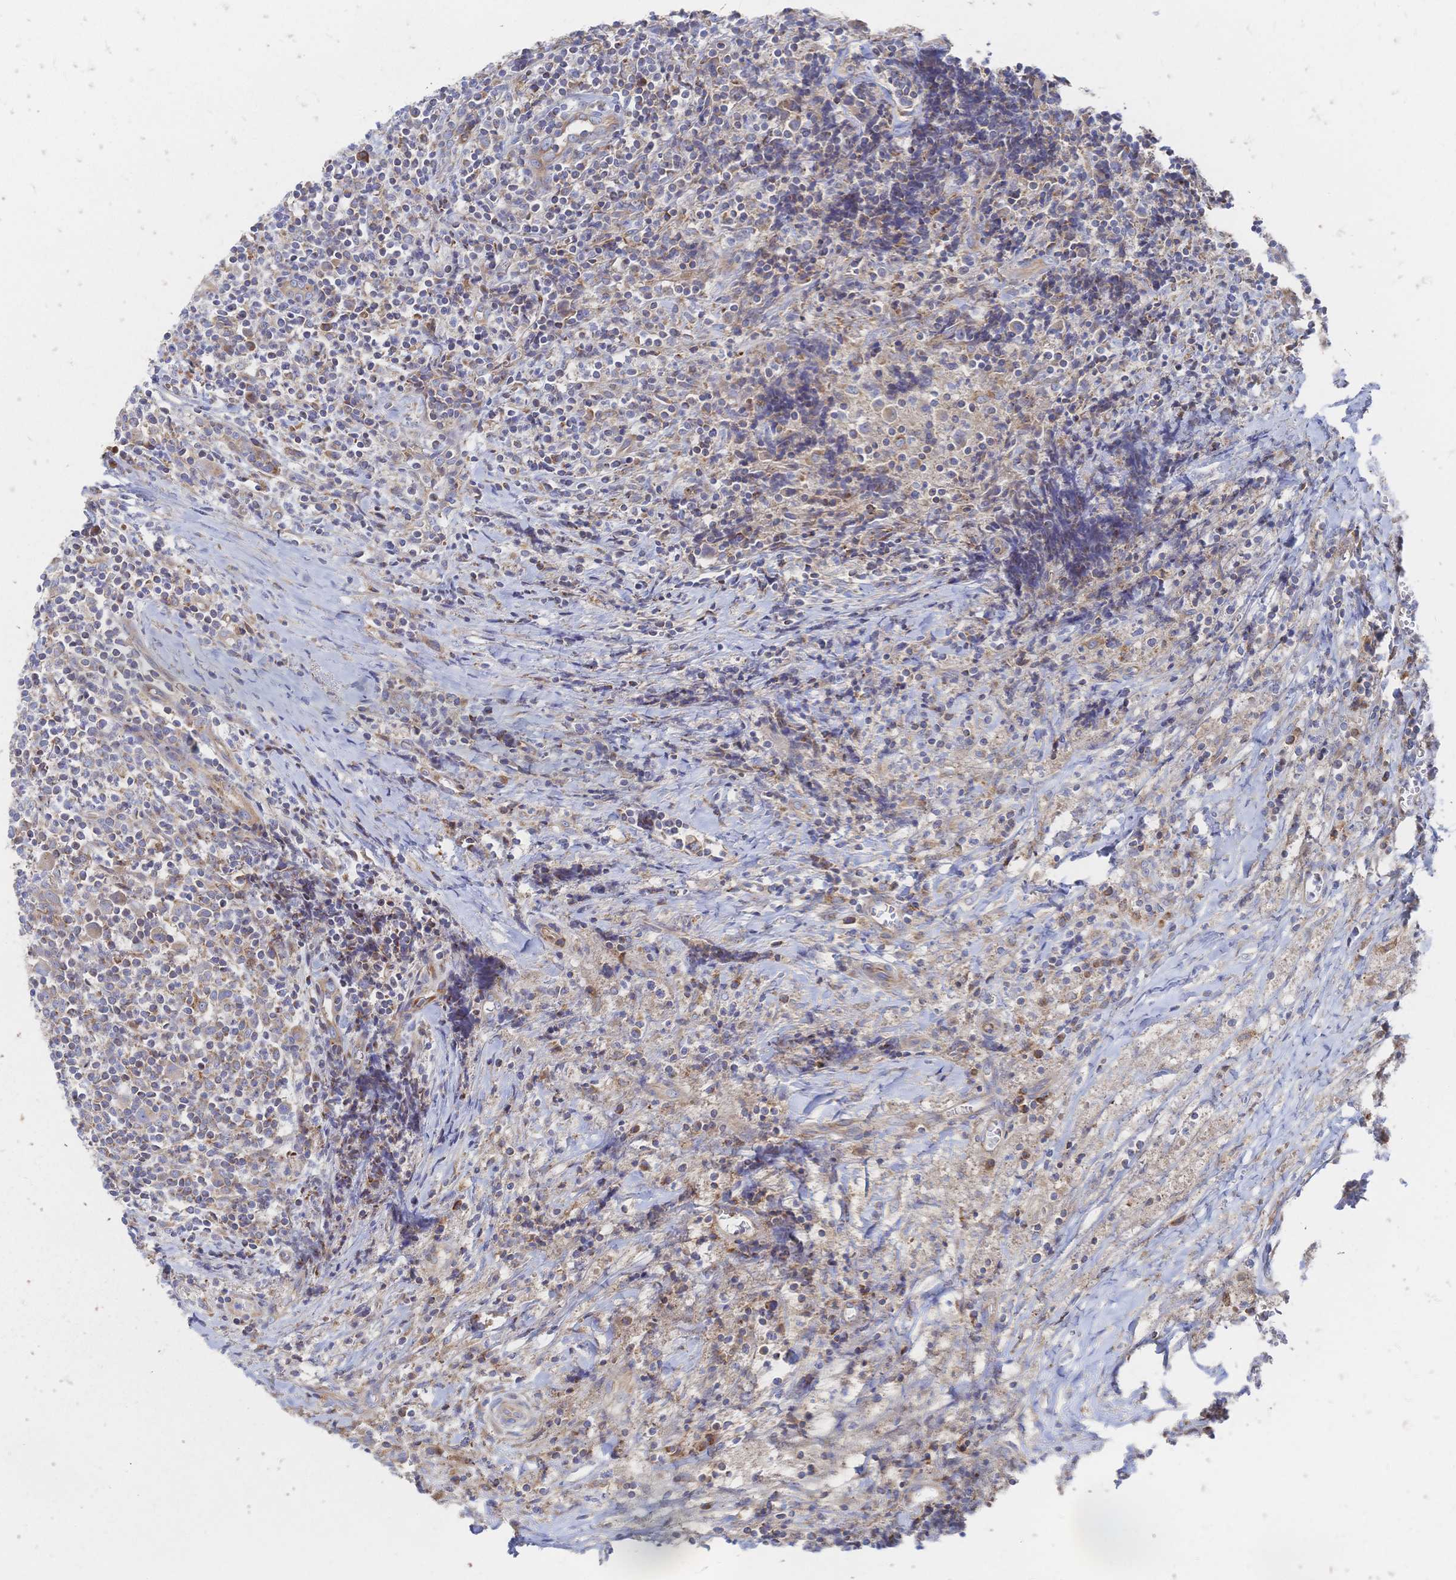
{"staining": {"intensity": "weak", "quantity": "<25%", "location": "cytoplasmic/membranous"}, "tissue": "lymphoma", "cell_type": "Tumor cells", "image_type": "cancer", "snomed": [{"axis": "morphology", "description": "Hodgkin's disease, NOS"}, {"axis": "topography", "description": "Thymus, NOS"}], "caption": "High power microscopy image of an IHC histopathology image of lymphoma, revealing no significant positivity in tumor cells.", "gene": "SORBS1", "patient": {"sex": "female", "age": 17}}